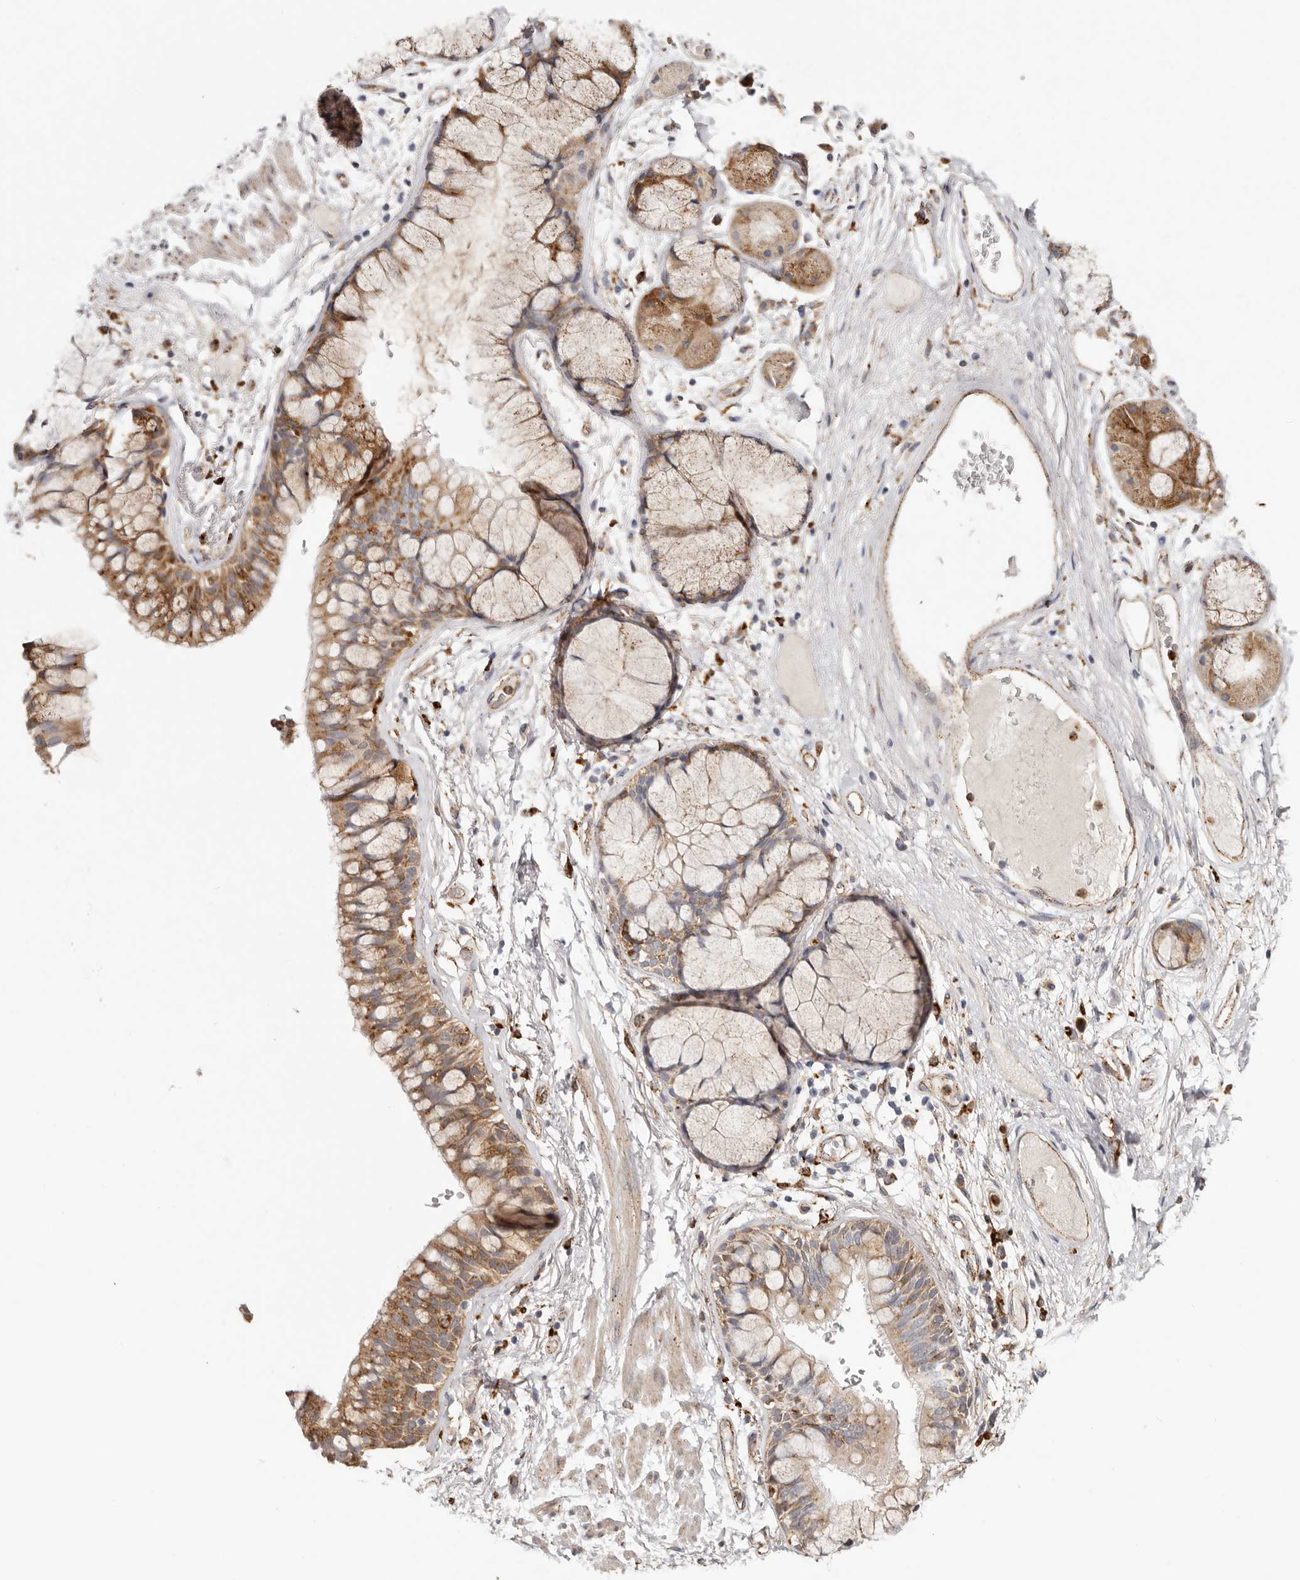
{"staining": {"intensity": "negative", "quantity": "<25%", "location": "none"}, "tissue": "adipose tissue", "cell_type": "Adipocytes", "image_type": "normal", "snomed": [{"axis": "morphology", "description": "Normal tissue, NOS"}, {"axis": "topography", "description": "Bronchus"}], "caption": "Protein analysis of normal adipose tissue shows no significant staining in adipocytes.", "gene": "GRN", "patient": {"sex": "male", "age": 66}}